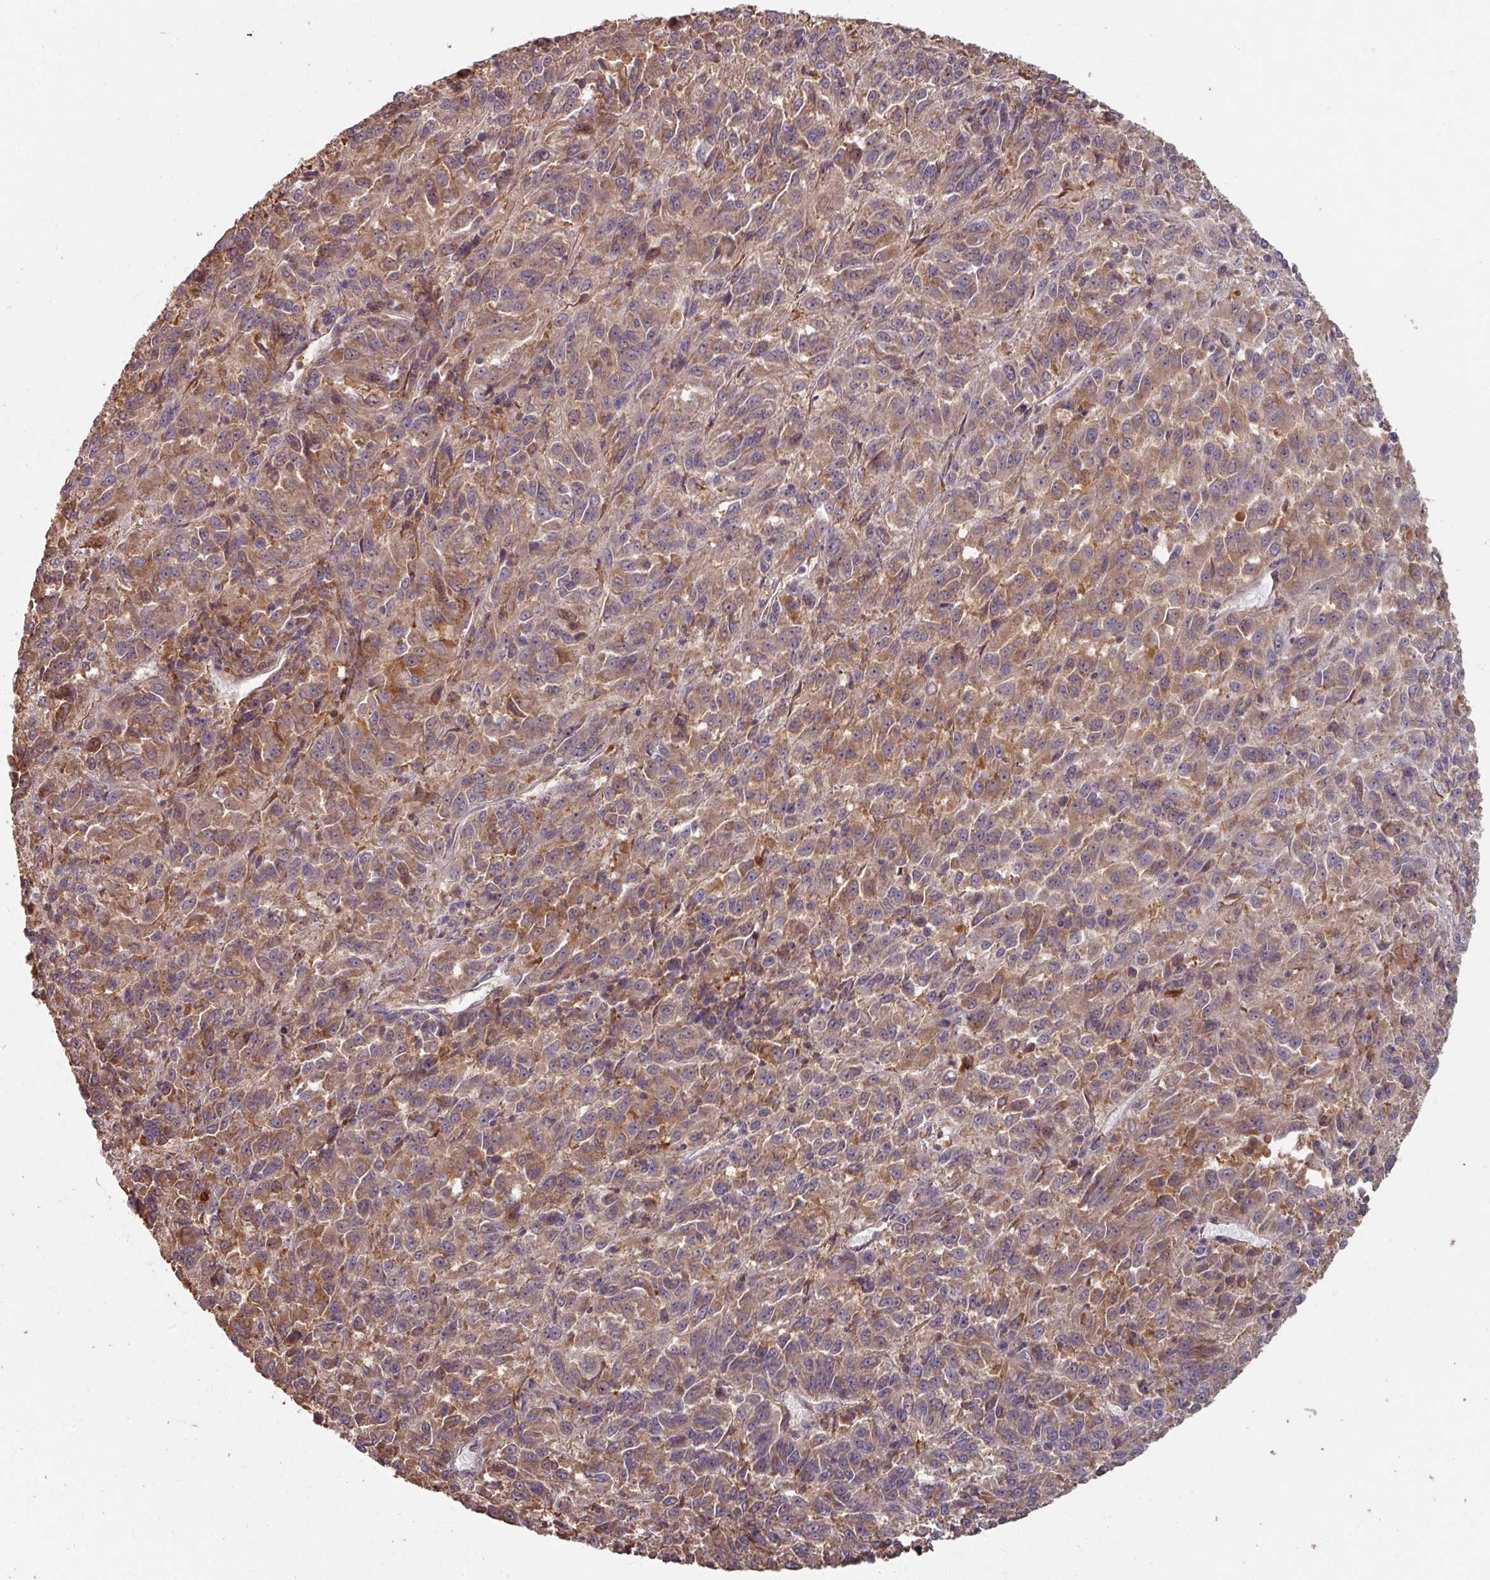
{"staining": {"intensity": "moderate", "quantity": ">75%", "location": "cytoplasmic/membranous"}, "tissue": "melanoma", "cell_type": "Tumor cells", "image_type": "cancer", "snomed": [{"axis": "morphology", "description": "Malignant melanoma, Metastatic site"}, {"axis": "topography", "description": "Lung"}], "caption": "A brown stain labels moderate cytoplasmic/membranous expression of a protein in melanoma tumor cells.", "gene": "CCDC68", "patient": {"sex": "male", "age": 64}}